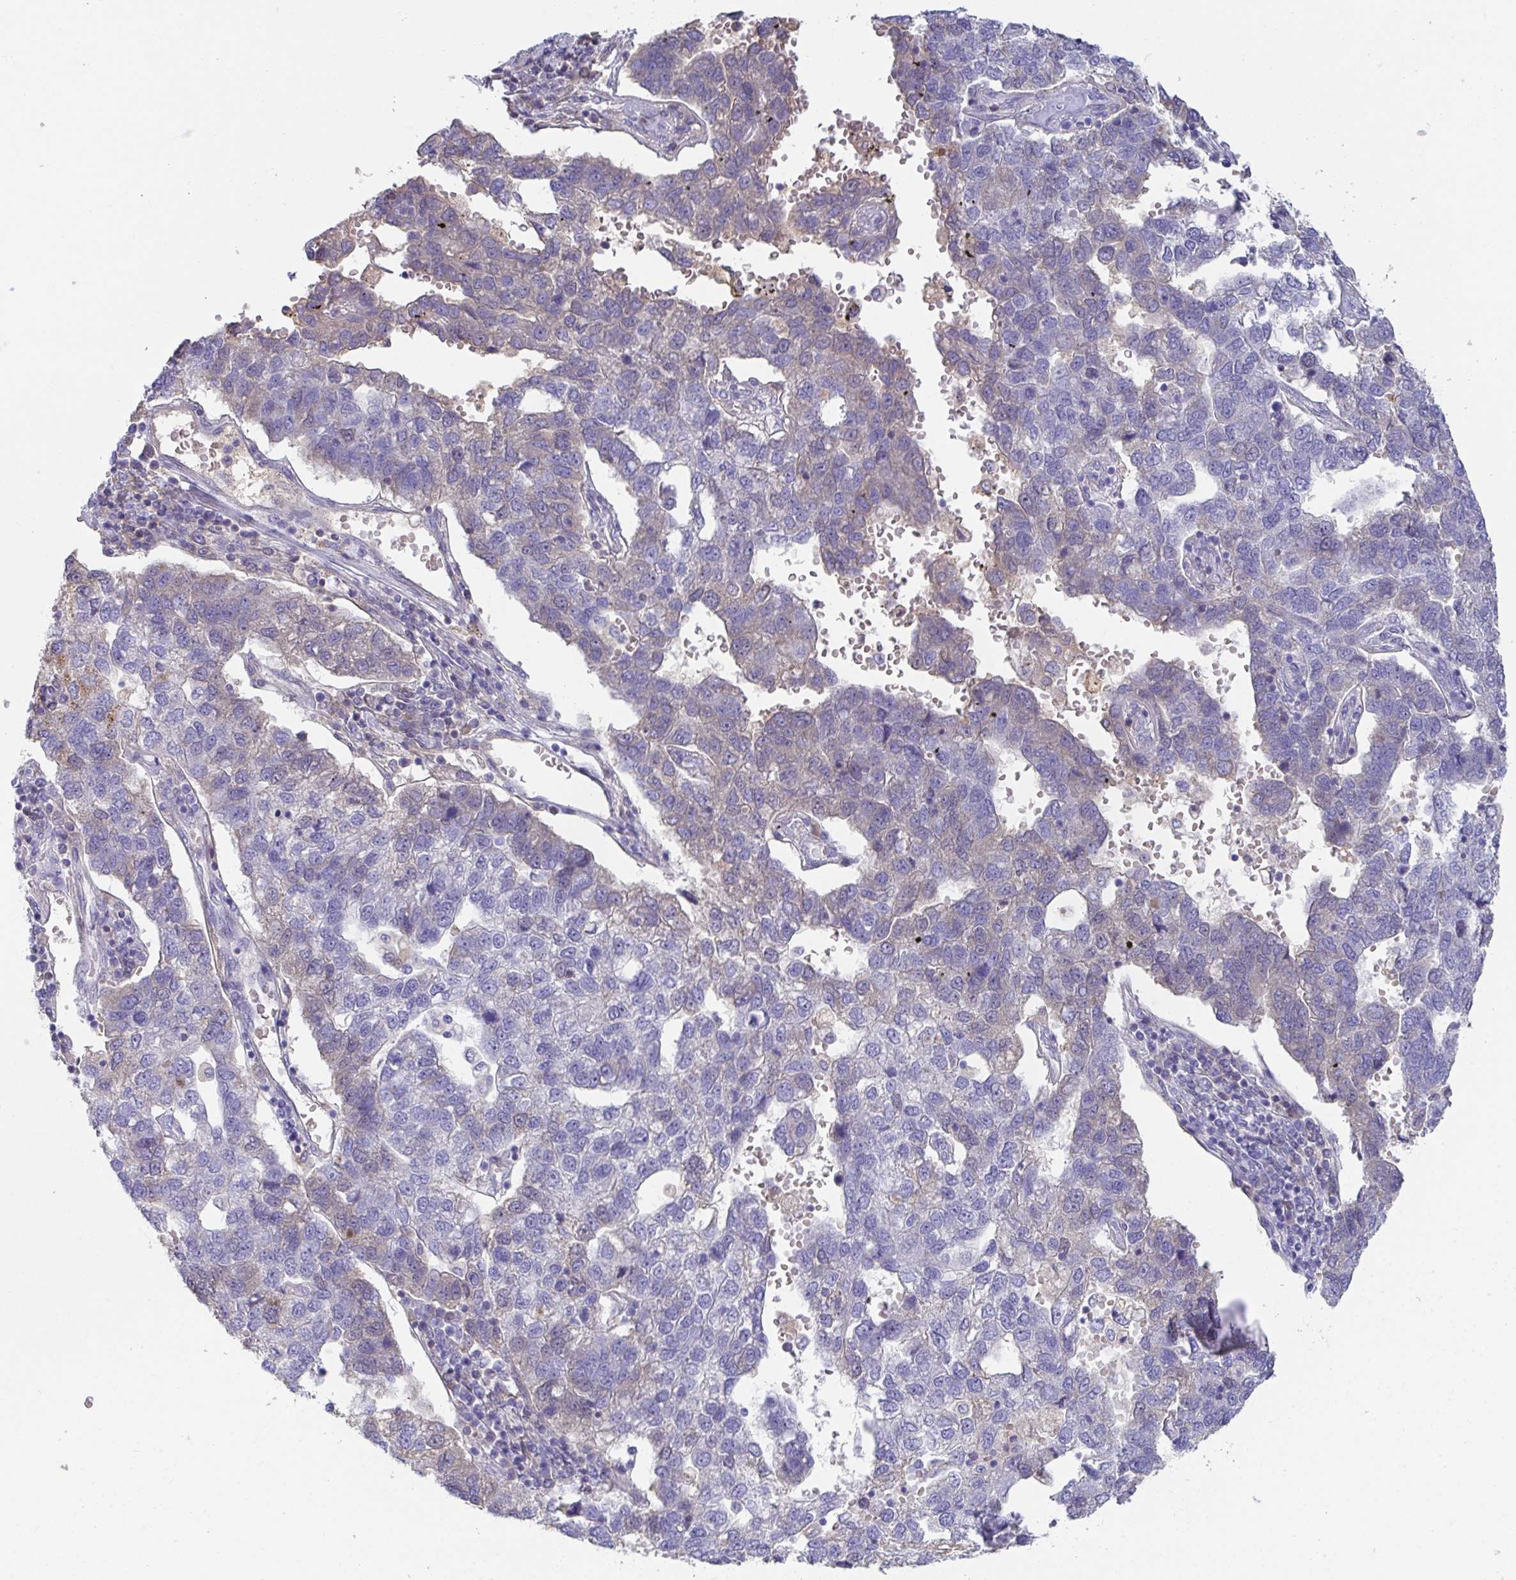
{"staining": {"intensity": "negative", "quantity": "none", "location": "none"}, "tissue": "pancreatic cancer", "cell_type": "Tumor cells", "image_type": "cancer", "snomed": [{"axis": "morphology", "description": "Adenocarcinoma, NOS"}, {"axis": "topography", "description": "Pancreas"}], "caption": "Immunohistochemistry (IHC) photomicrograph of human pancreatic adenocarcinoma stained for a protein (brown), which displays no expression in tumor cells.", "gene": "ANO5", "patient": {"sex": "female", "age": 61}}